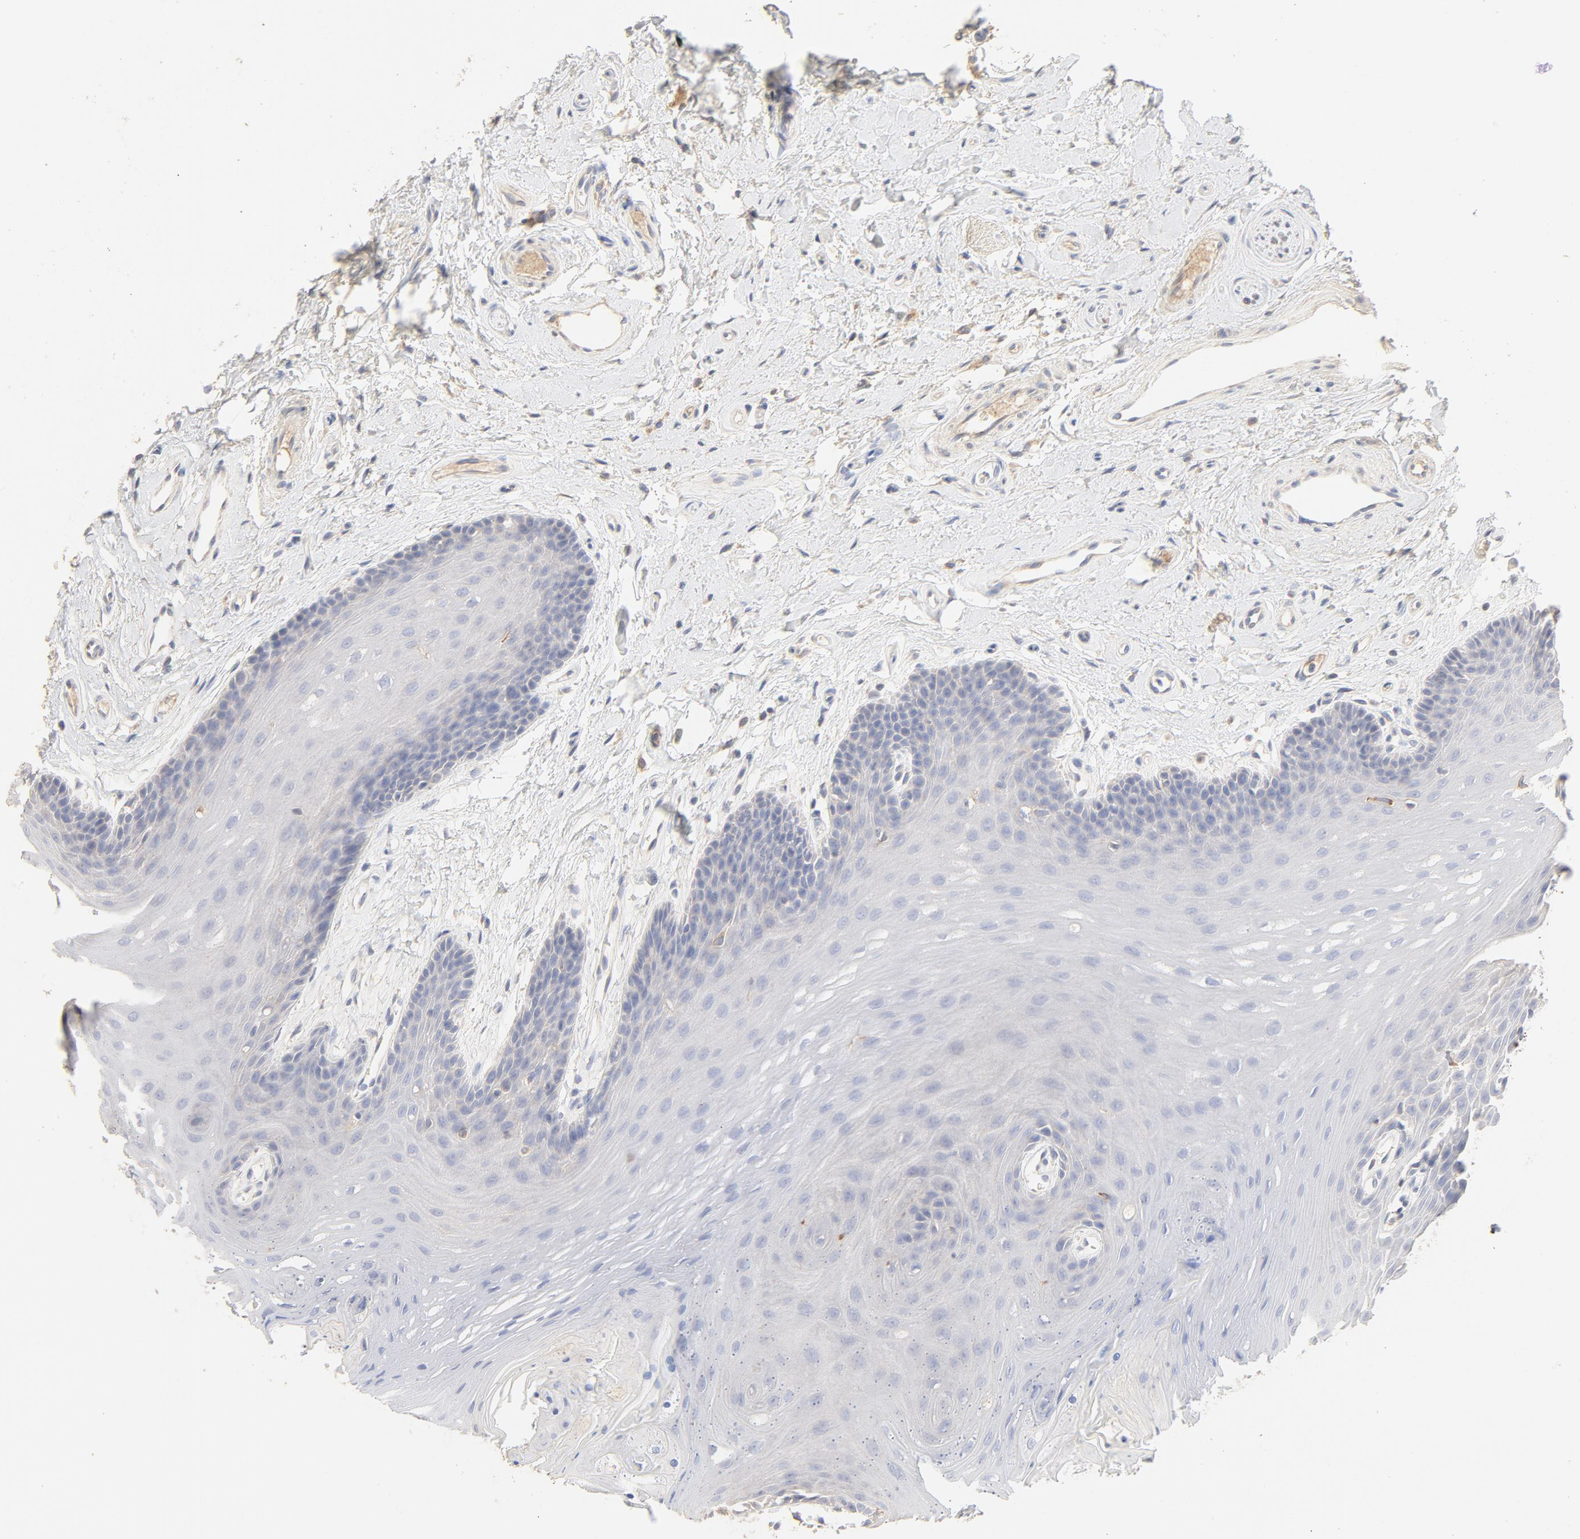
{"staining": {"intensity": "negative", "quantity": "none", "location": "none"}, "tissue": "oral mucosa", "cell_type": "Squamous epithelial cells", "image_type": "normal", "snomed": [{"axis": "morphology", "description": "Normal tissue, NOS"}, {"axis": "topography", "description": "Oral tissue"}], "caption": "This is an immunohistochemistry (IHC) histopathology image of unremarkable oral mucosa. There is no expression in squamous epithelial cells.", "gene": "FCGBP", "patient": {"sex": "male", "age": 62}}